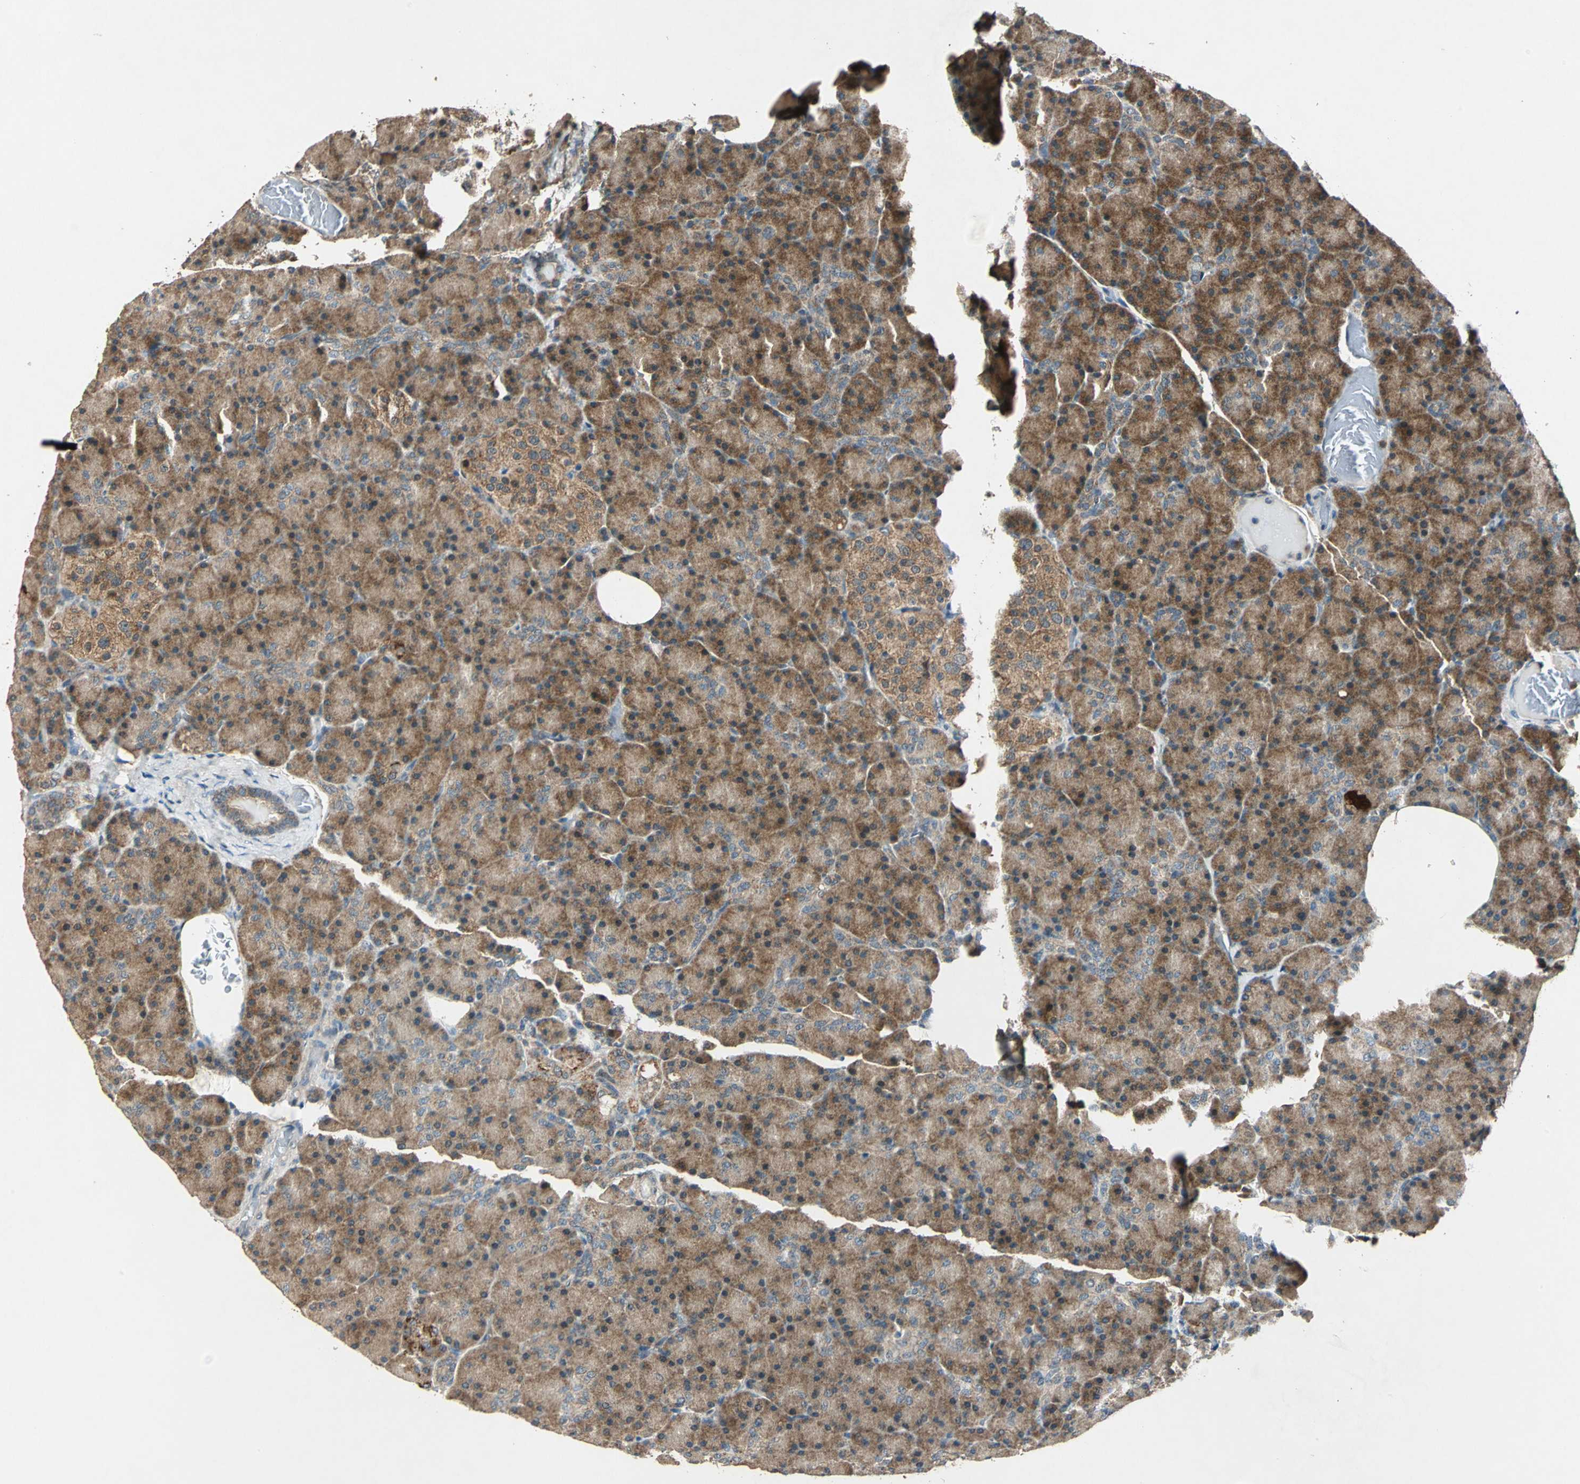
{"staining": {"intensity": "strong", "quantity": ">75%", "location": "cytoplasmic/membranous"}, "tissue": "pancreas", "cell_type": "Exocrine glandular cells", "image_type": "normal", "snomed": [{"axis": "morphology", "description": "Normal tissue, NOS"}, {"axis": "topography", "description": "Pancreas"}], "caption": "About >75% of exocrine glandular cells in unremarkable human pancreas display strong cytoplasmic/membranous protein positivity as visualized by brown immunohistochemical staining.", "gene": "AHSA1", "patient": {"sex": "female", "age": 43}}